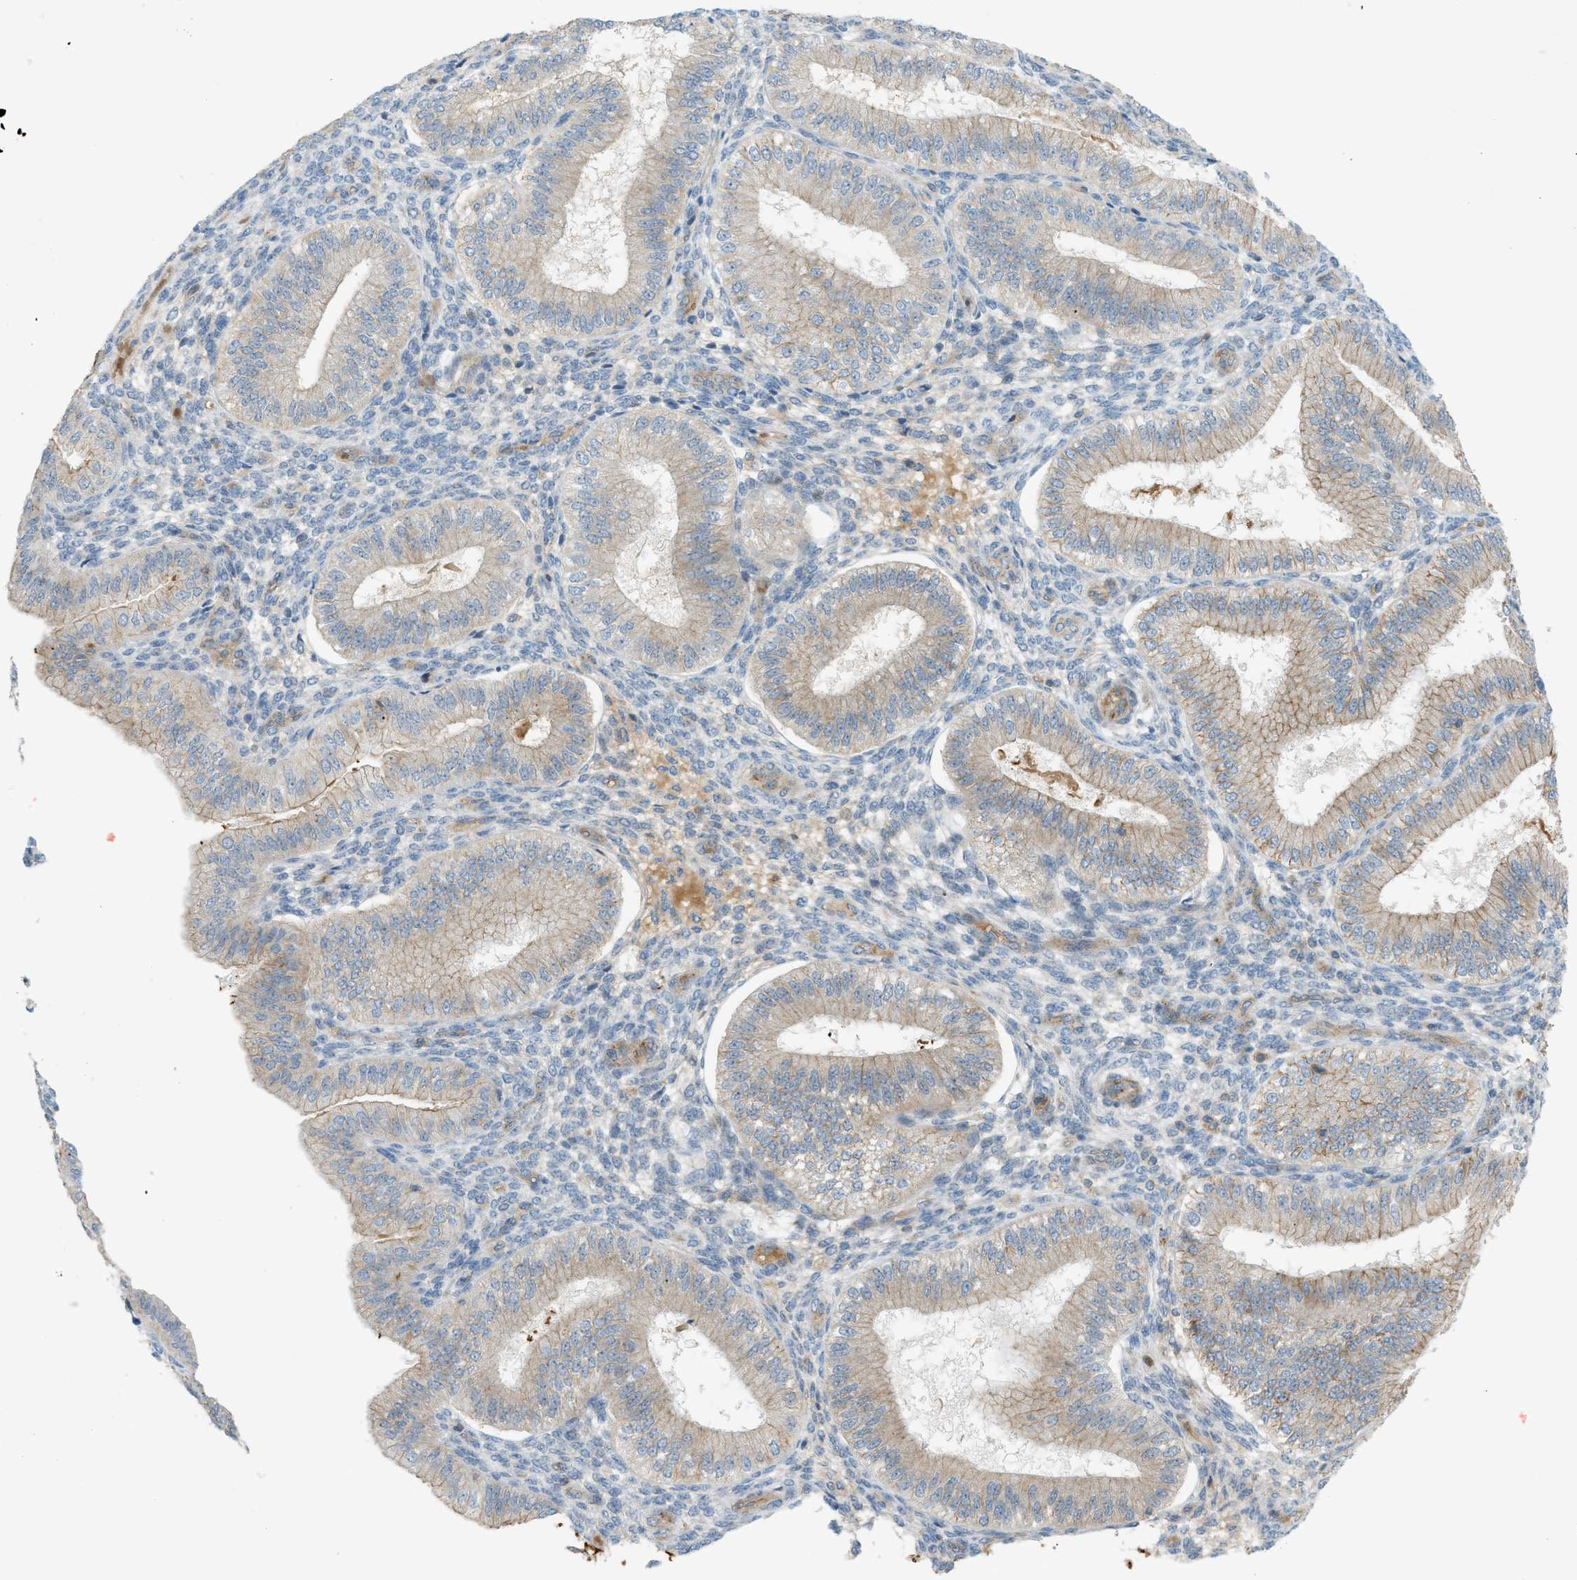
{"staining": {"intensity": "negative", "quantity": "none", "location": "none"}, "tissue": "endometrium", "cell_type": "Cells in endometrial stroma", "image_type": "normal", "snomed": [{"axis": "morphology", "description": "Normal tissue, NOS"}, {"axis": "topography", "description": "Endometrium"}], "caption": "Immunohistochemical staining of unremarkable human endometrium displays no significant positivity in cells in endometrial stroma. (DAB immunohistochemistry, high magnification).", "gene": "GRK6", "patient": {"sex": "female", "age": 39}}